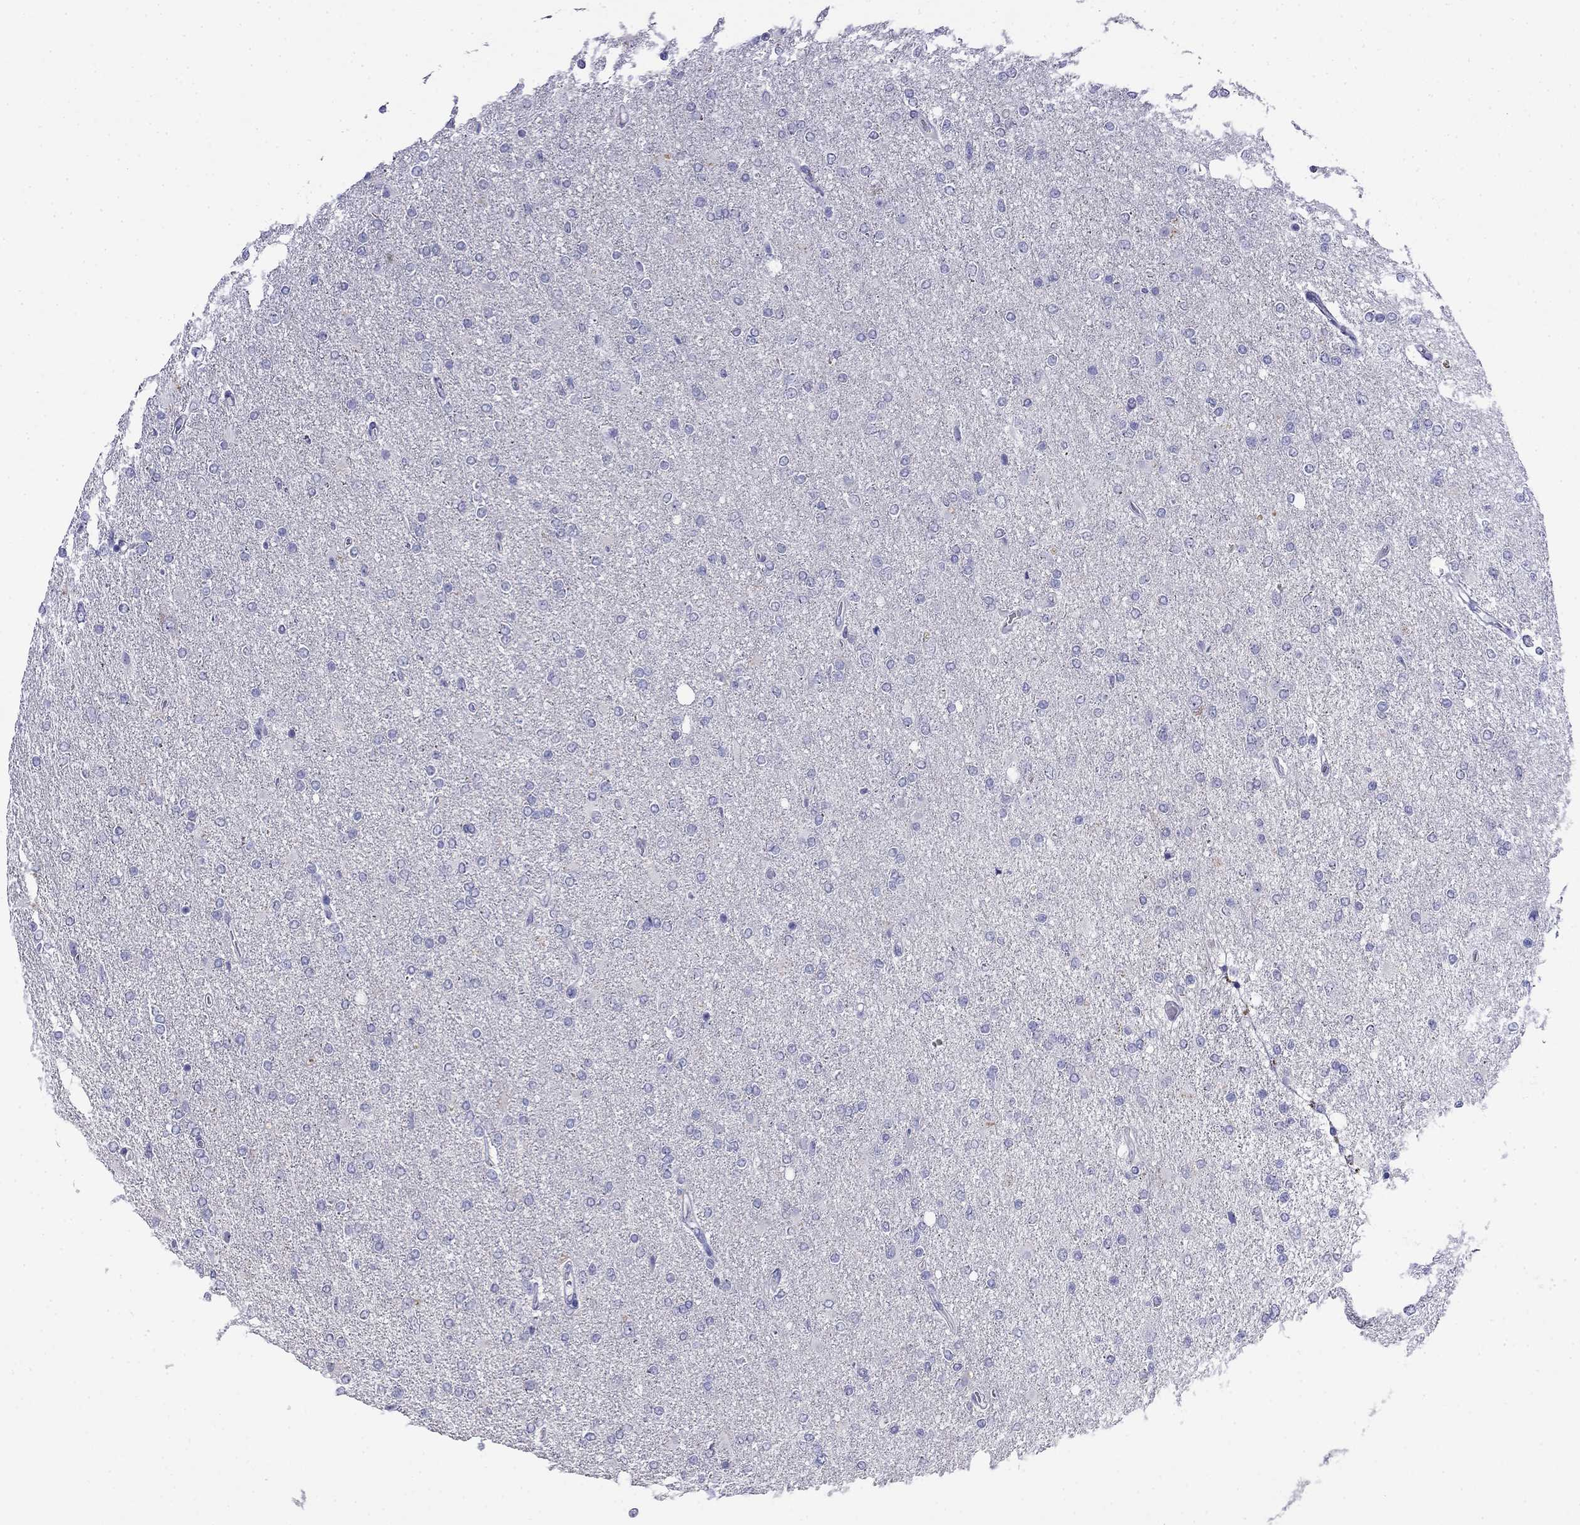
{"staining": {"intensity": "negative", "quantity": "none", "location": "none"}, "tissue": "glioma", "cell_type": "Tumor cells", "image_type": "cancer", "snomed": [{"axis": "morphology", "description": "Glioma, malignant, High grade"}, {"axis": "topography", "description": "Cerebral cortex"}], "caption": "Tumor cells are negative for protein expression in human glioma. (Brightfield microscopy of DAB immunohistochemistry at high magnification).", "gene": "MYO15A", "patient": {"sex": "male", "age": 70}}